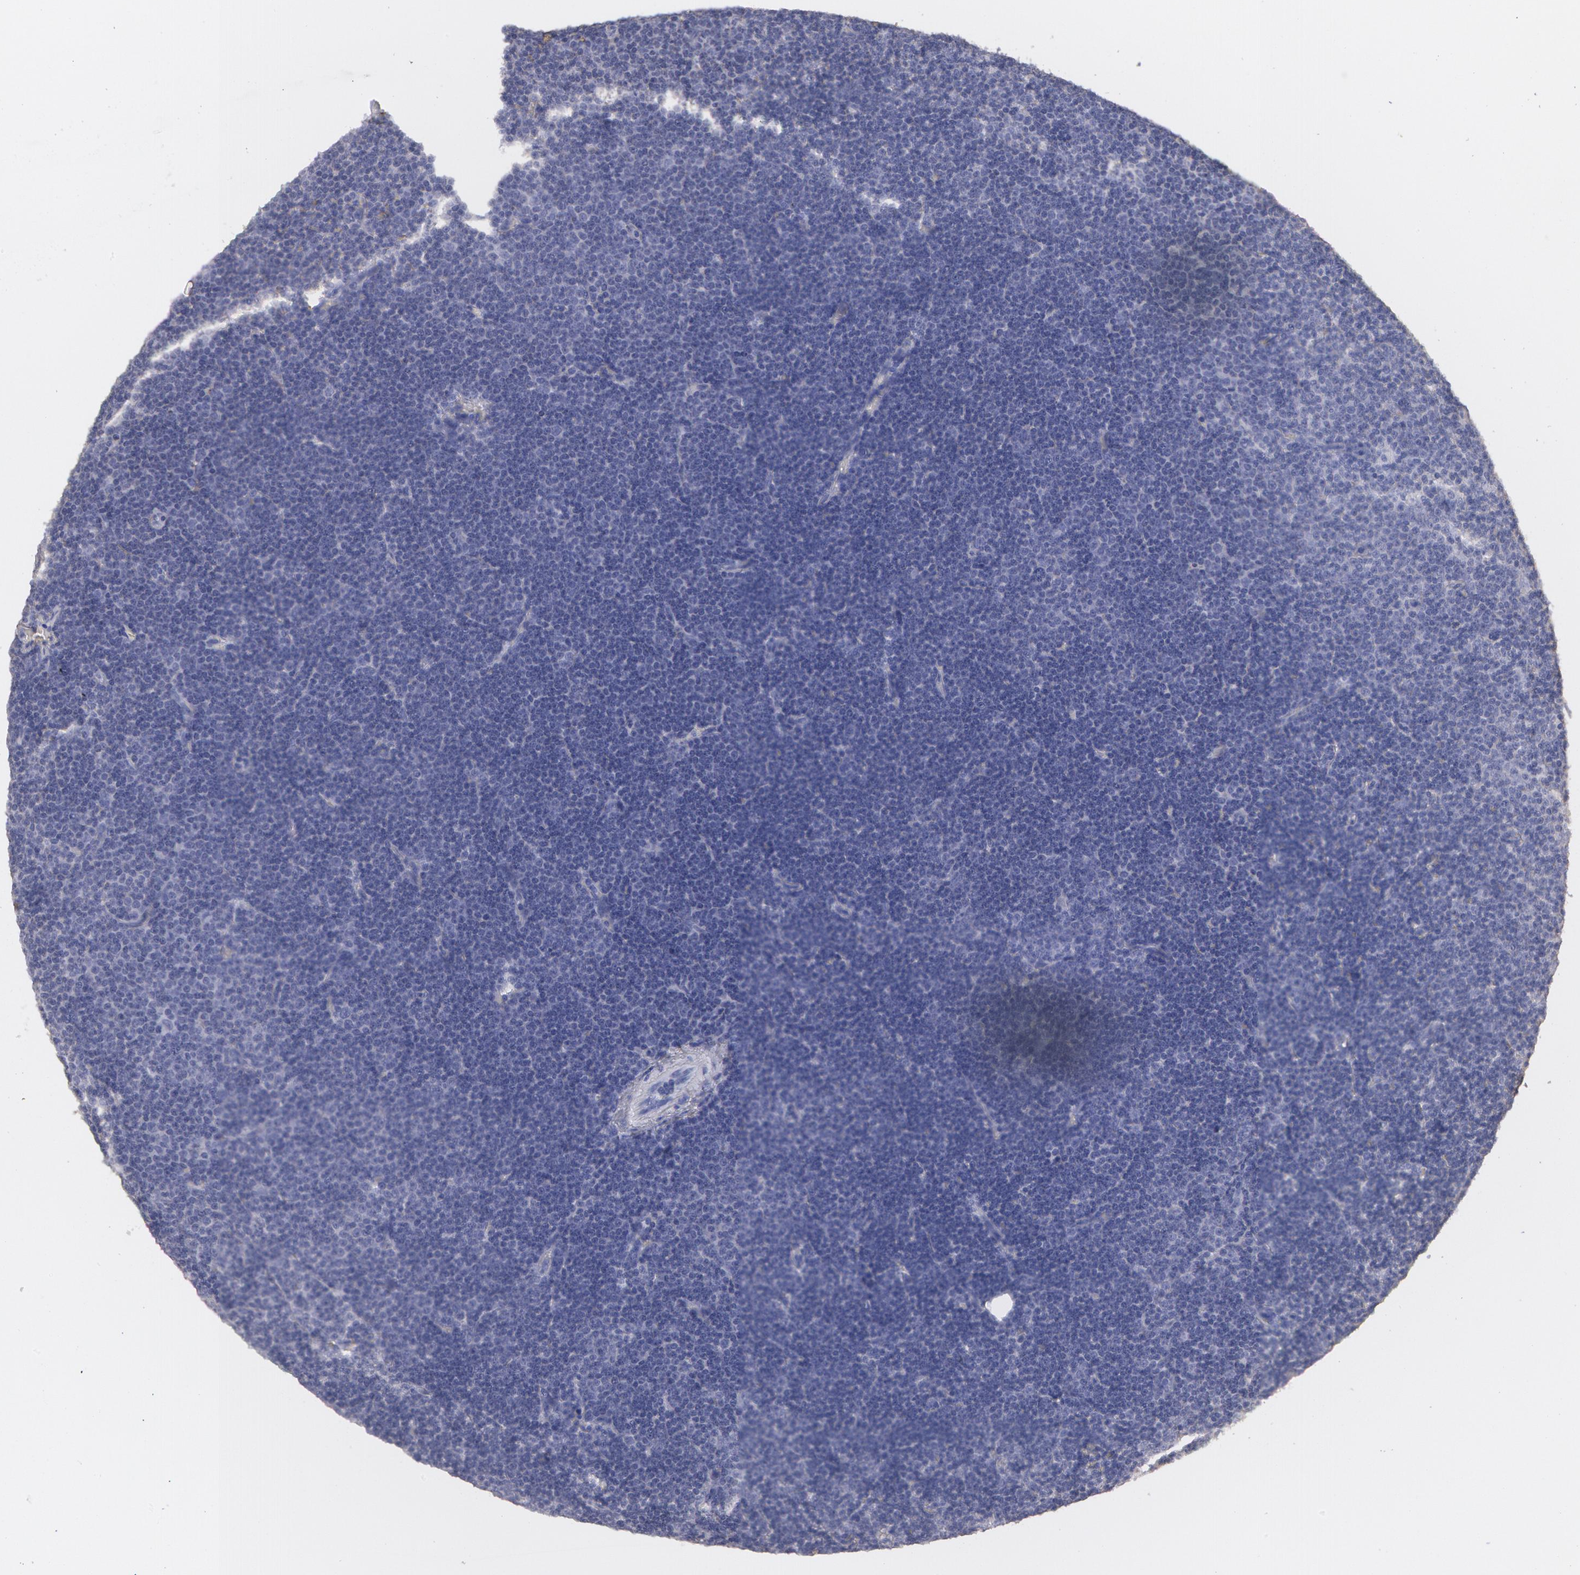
{"staining": {"intensity": "negative", "quantity": "none", "location": "none"}, "tissue": "lymphoma", "cell_type": "Tumor cells", "image_type": "cancer", "snomed": [{"axis": "morphology", "description": "Malignant lymphoma, non-Hodgkin's type, Low grade"}, {"axis": "topography", "description": "Lymph node"}], "caption": "Low-grade malignant lymphoma, non-Hodgkin's type stained for a protein using IHC reveals no staining tumor cells.", "gene": "SYK", "patient": {"sex": "male", "age": 57}}